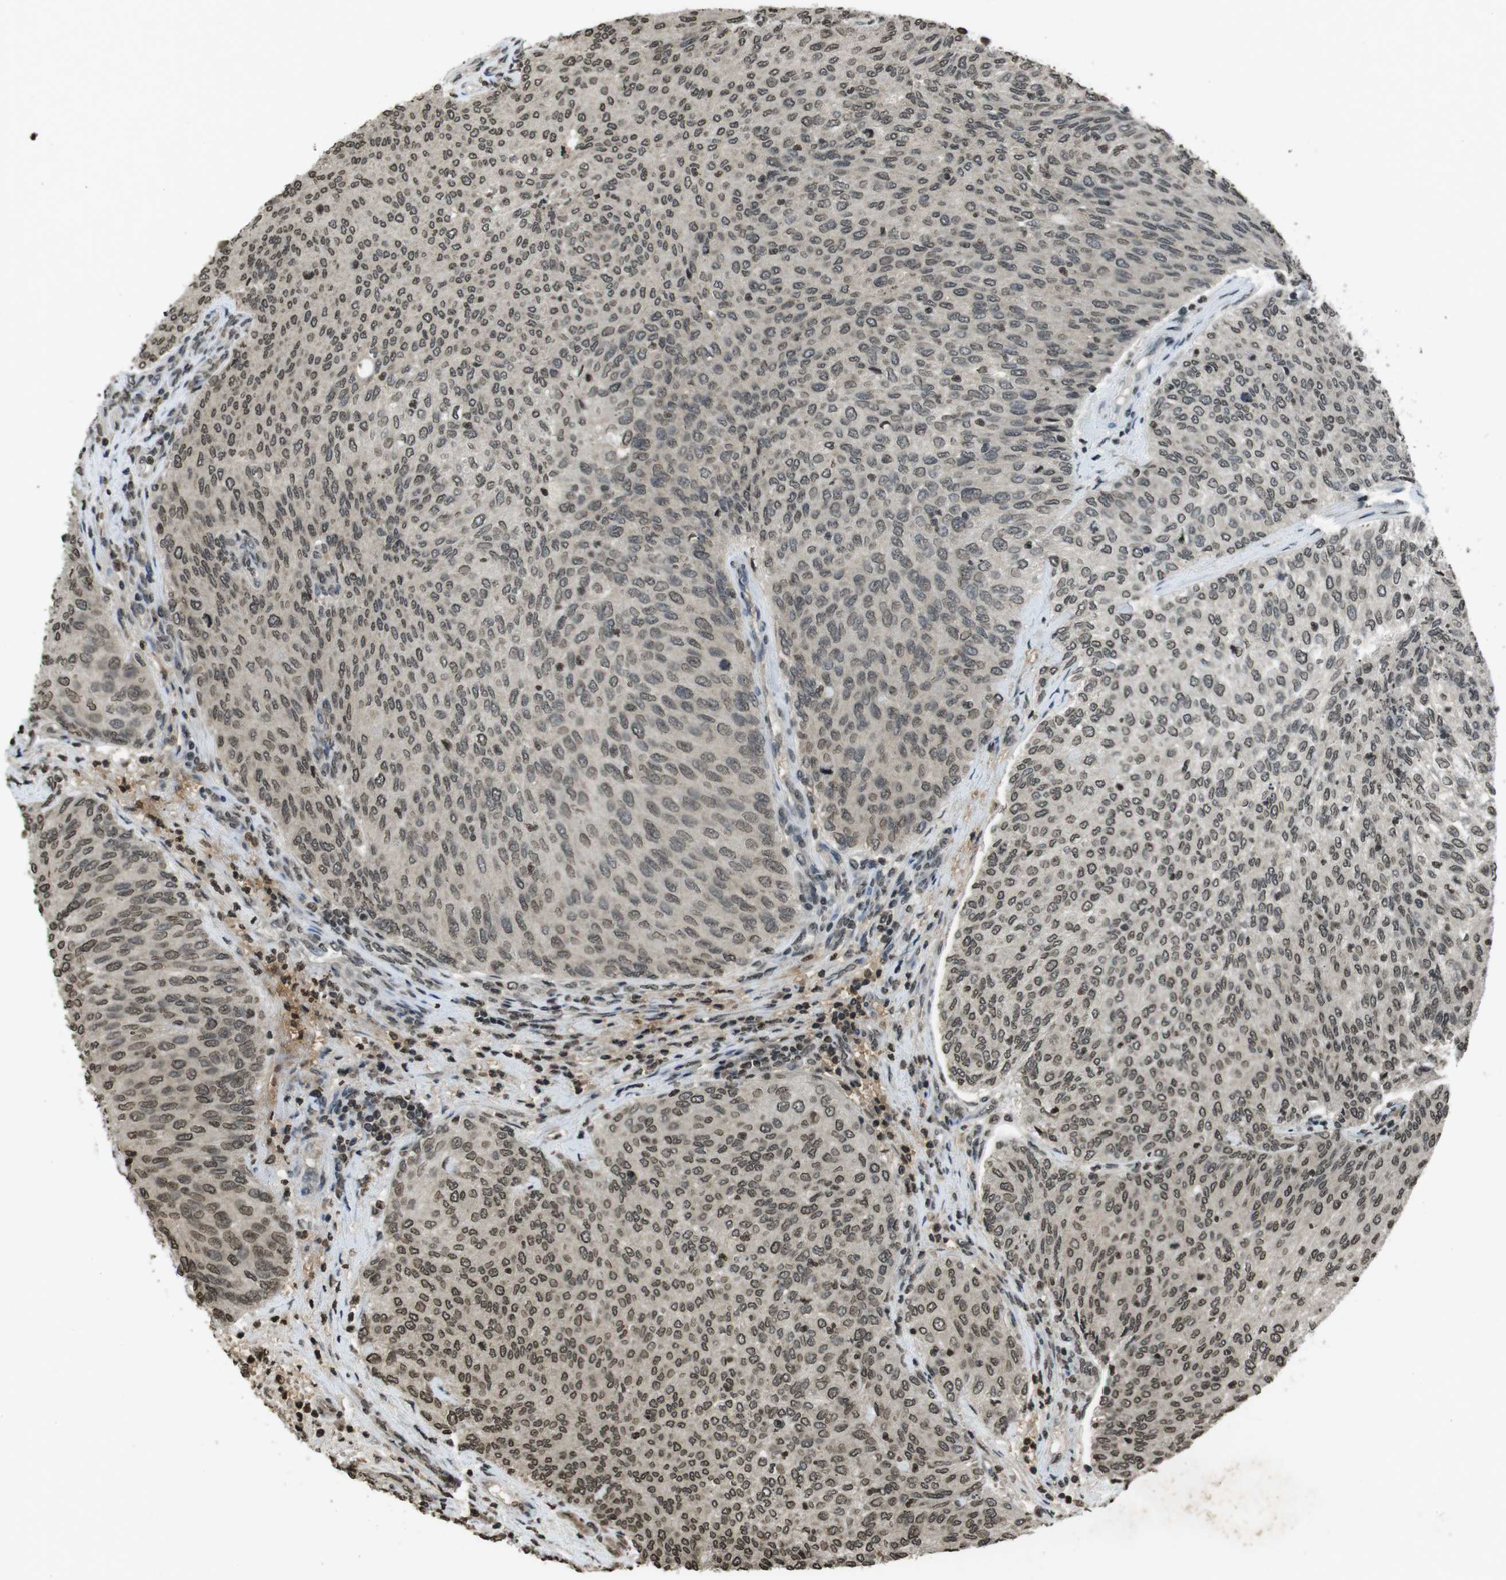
{"staining": {"intensity": "moderate", "quantity": ">75%", "location": "nuclear"}, "tissue": "urothelial cancer", "cell_type": "Tumor cells", "image_type": "cancer", "snomed": [{"axis": "morphology", "description": "Urothelial carcinoma, Low grade"}, {"axis": "topography", "description": "Urinary bladder"}], "caption": "The immunohistochemical stain shows moderate nuclear positivity in tumor cells of urothelial cancer tissue.", "gene": "MAF", "patient": {"sex": "female", "age": 79}}